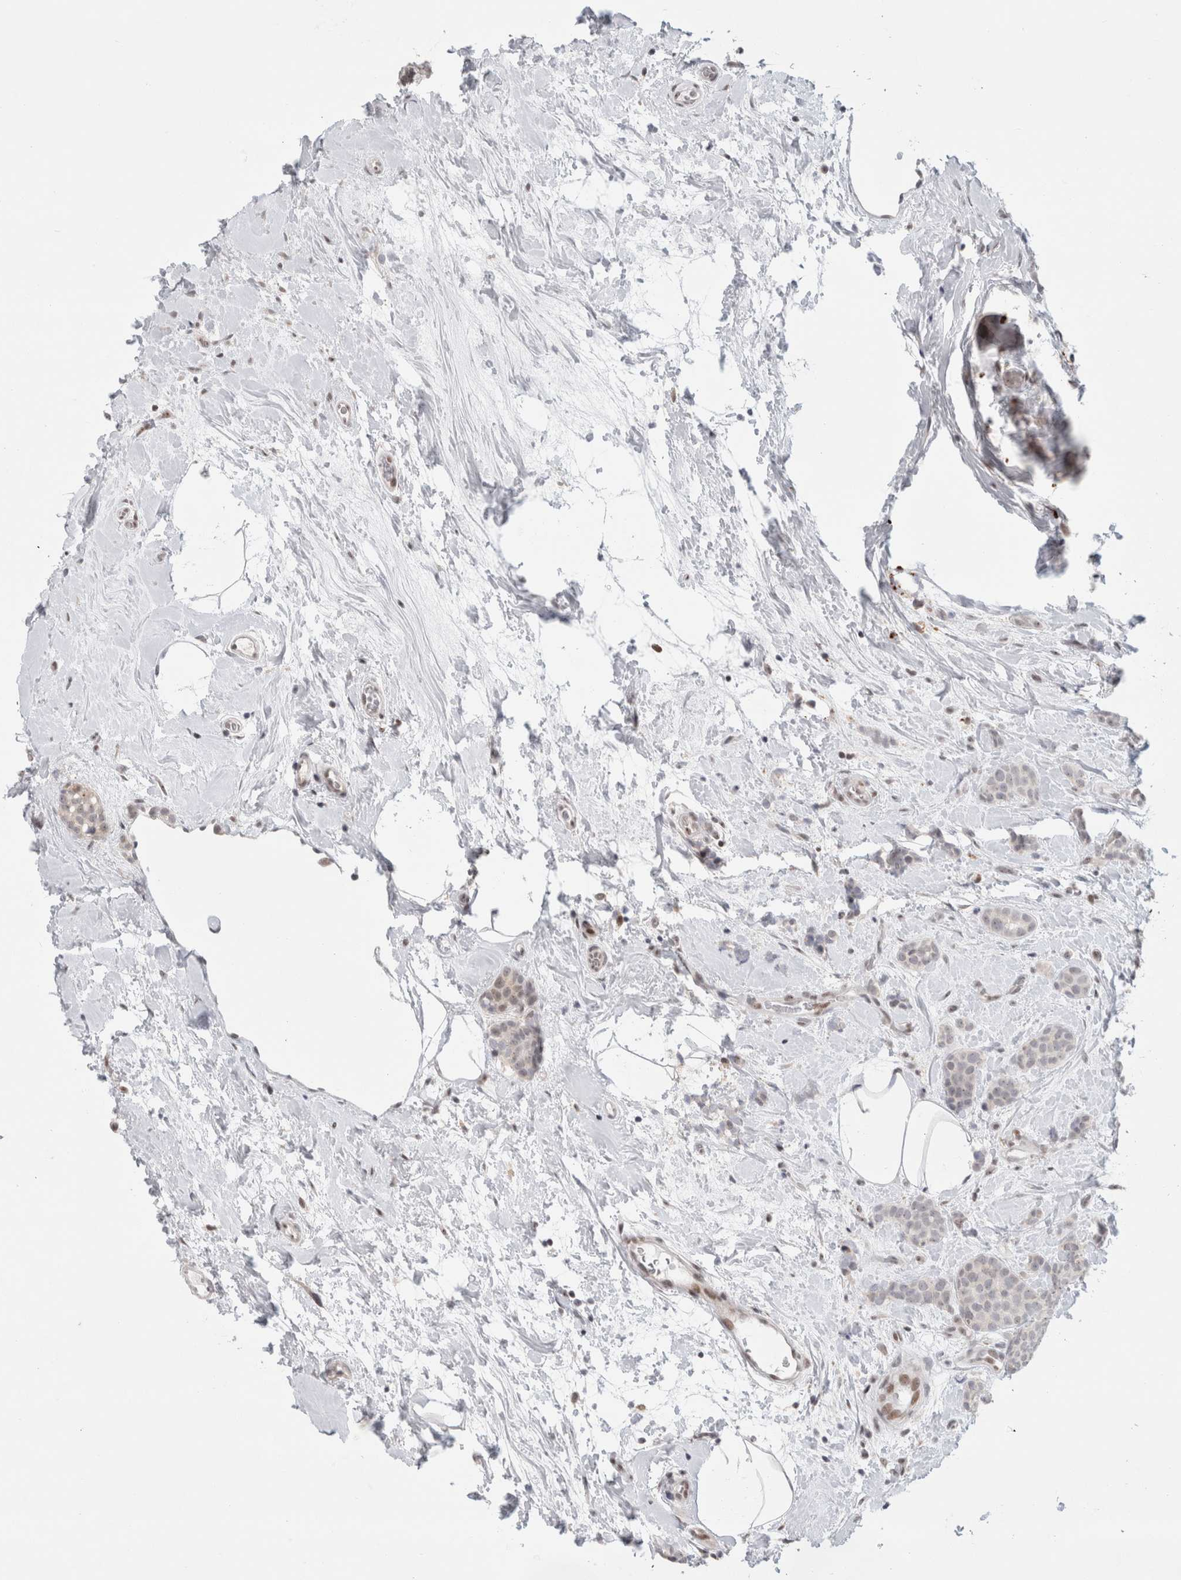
{"staining": {"intensity": "negative", "quantity": "none", "location": "none"}, "tissue": "breast cancer", "cell_type": "Tumor cells", "image_type": "cancer", "snomed": [{"axis": "morphology", "description": "Lobular carcinoma, in situ"}, {"axis": "morphology", "description": "Lobular carcinoma"}, {"axis": "topography", "description": "Breast"}], "caption": "A histopathology image of breast cancer (lobular carcinoma) stained for a protein demonstrates no brown staining in tumor cells.", "gene": "SENP6", "patient": {"sex": "female", "age": 41}}